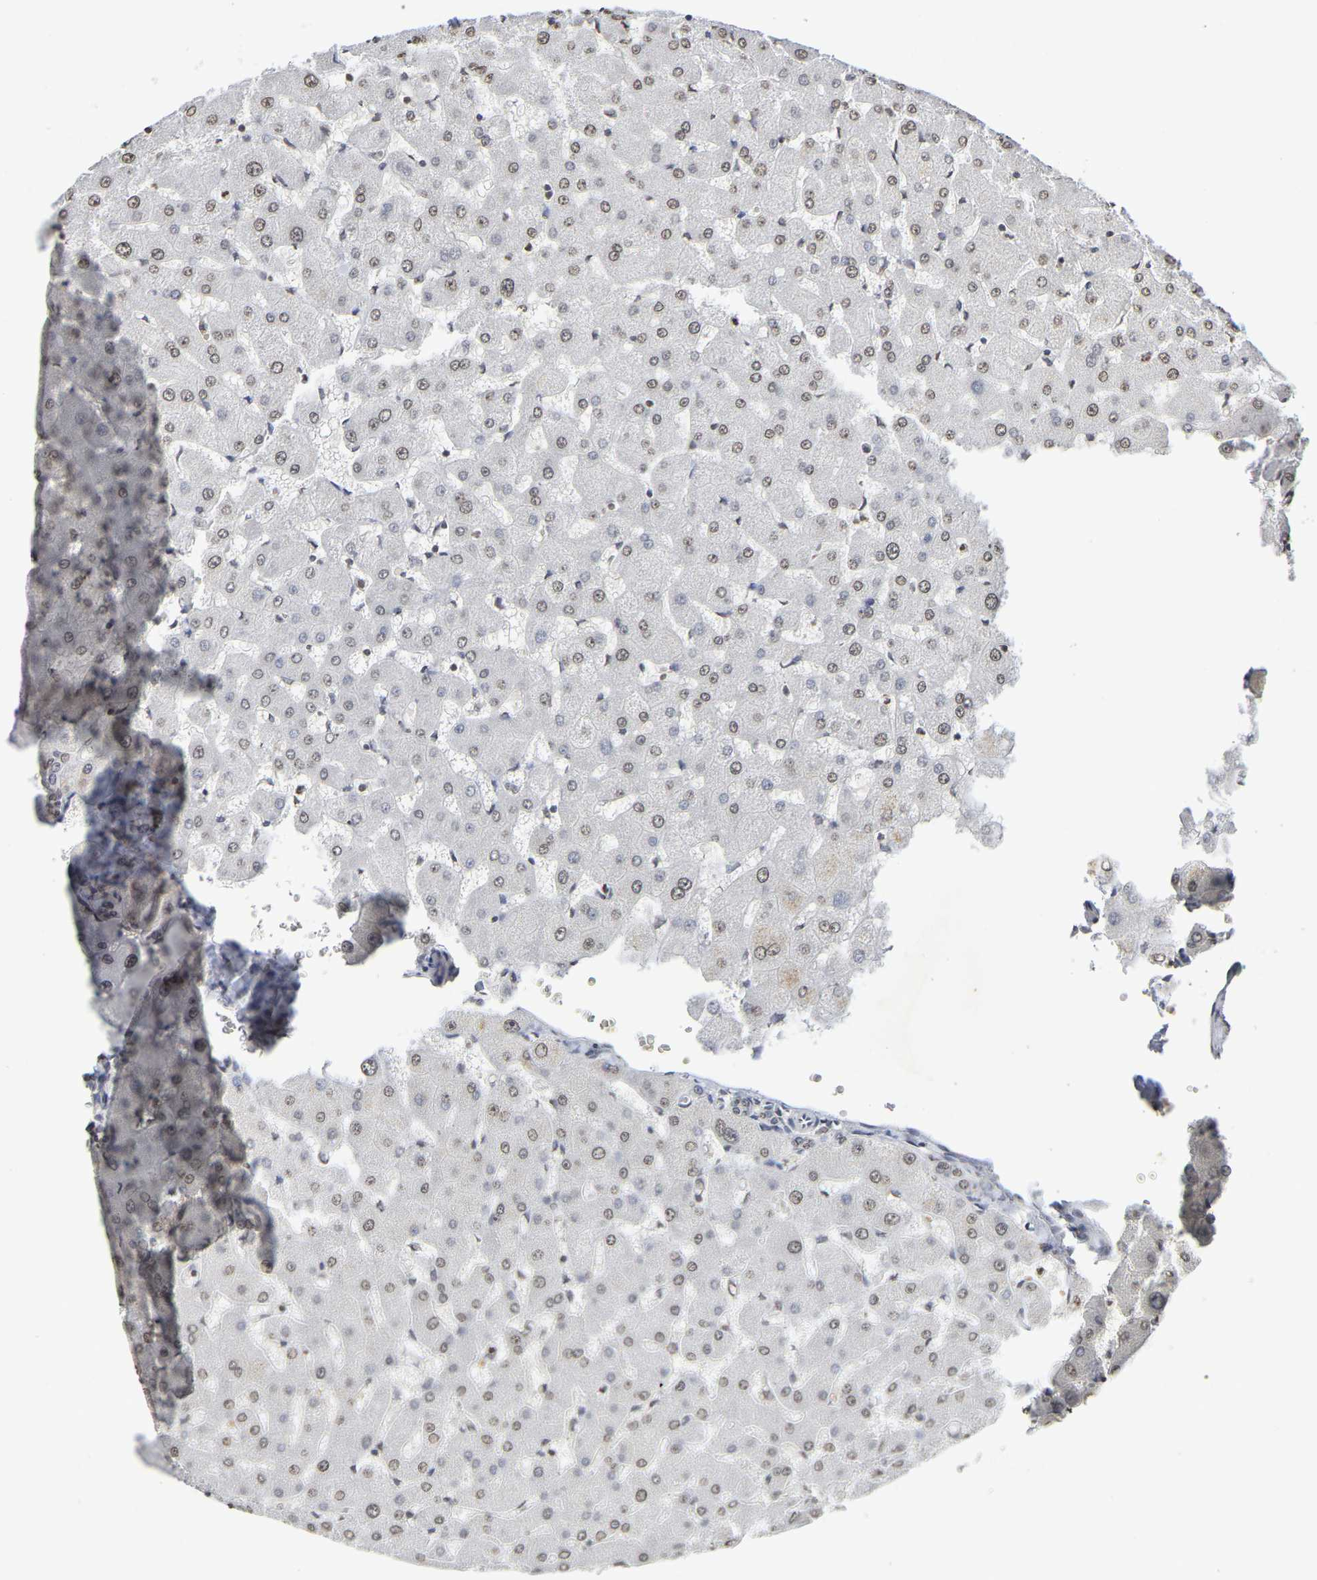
{"staining": {"intensity": "weak", "quantity": ">75%", "location": "nuclear"}, "tissue": "liver", "cell_type": "Cholangiocytes", "image_type": "normal", "snomed": [{"axis": "morphology", "description": "Normal tissue, NOS"}, {"axis": "topography", "description": "Liver"}], "caption": "Immunohistochemistry (DAB (3,3'-diaminobenzidine)) staining of unremarkable human liver displays weak nuclear protein staining in approximately >75% of cholangiocytes.", "gene": "ATF4", "patient": {"sex": "female", "age": 63}}